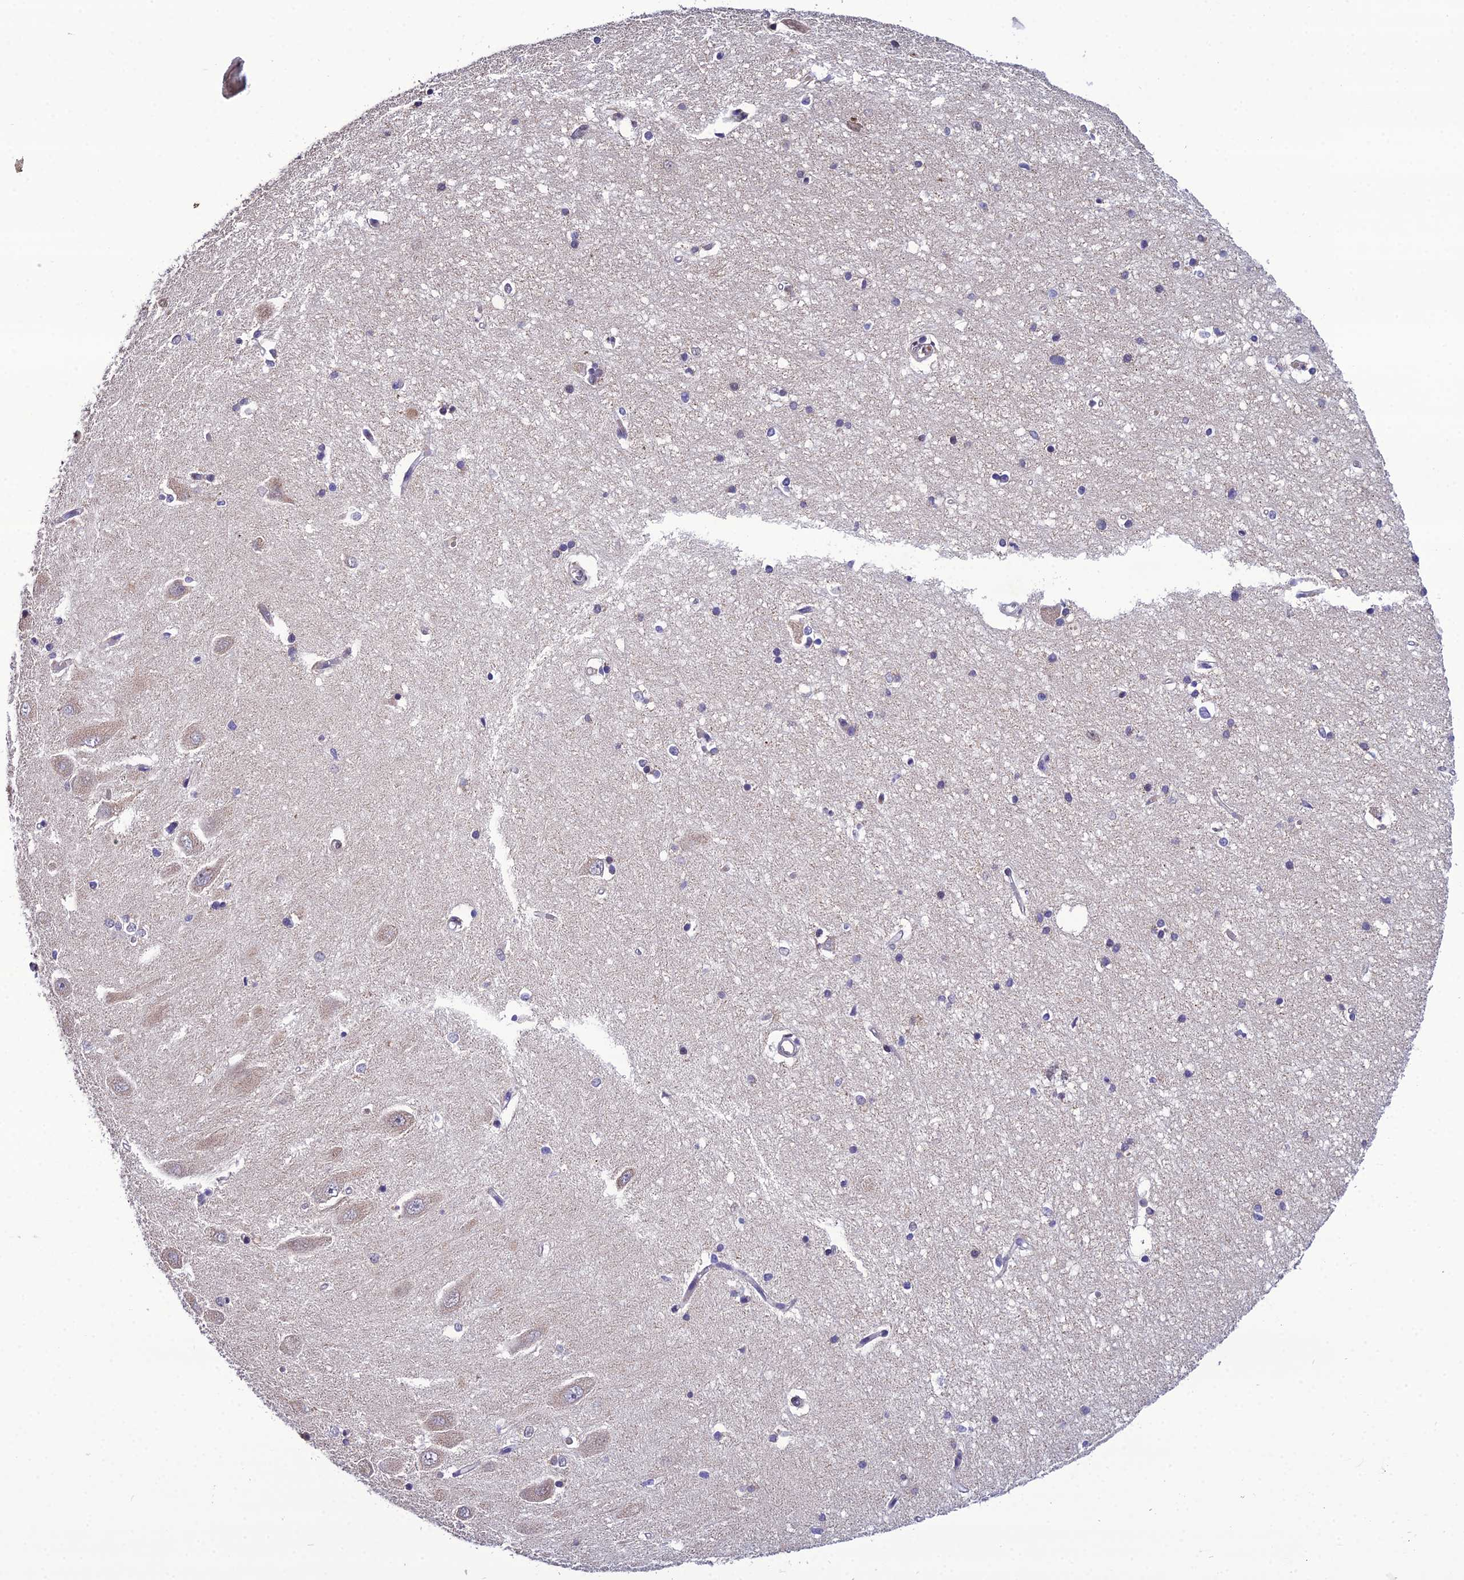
{"staining": {"intensity": "negative", "quantity": "none", "location": "none"}, "tissue": "hippocampus", "cell_type": "Glial cells", "image_type": "normal", "snomed": [{"axis": "morphology", "description": "Normal tissue, NOS"}, {"axis": "topography", "description": "Hippocampus"}], "caption": "High magnification brightfield microscopy of benign hippocampus stained with DAB (brown) and counterstained with hematoxylin (blue): glial cells show no significant positivity. (Brightfield microscopy of DAB (3,3'-diaminobenzidine) immunohistochemistry (IHC) at high magnification).", "gene": "ARL2", "patient": {"sex": "male", "age": 45}}